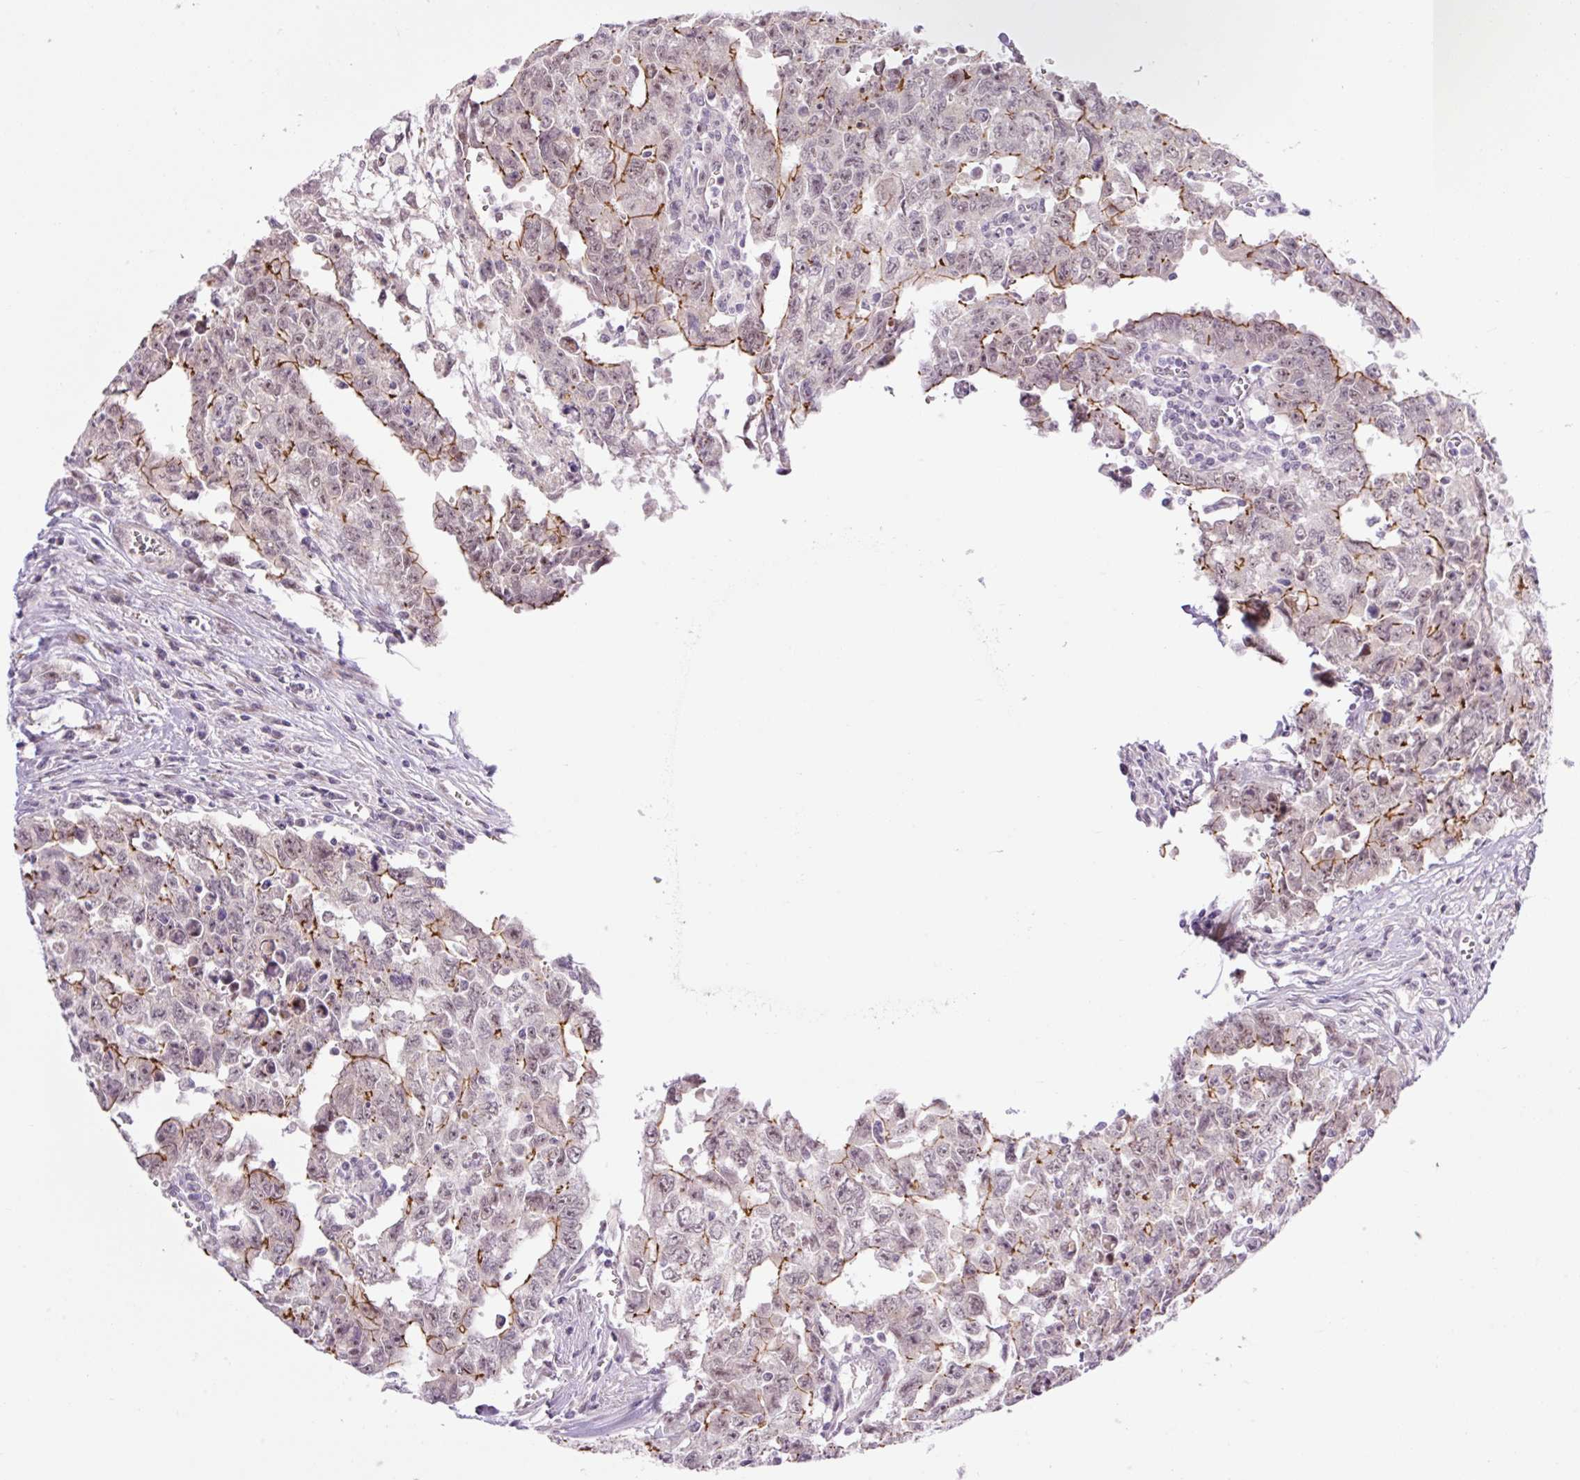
{"staining": {"intensity": "moderate", "quantity": ">75%", "location": "cytoplasmic/membranous,nuclear"}, "tissue": "testis cancer", "cell_type": "Tumor cells", "image_type": "cancer", "snomed": [{"axis": "morphology", "description": "Carcinoma, Embryonal, NOS"}, {"axis": "topography", "description": "Testis"}], "caption": "This is a micrograph of immunohistochemistry (IHC) staining of testis cancer (embryonal carcinoma), which shows moderate staining in the cytoplasmic/membranous and nuclear of tumor cells.", "gene": "ICE1", "patient": {"sex": "male", "age": 24}}